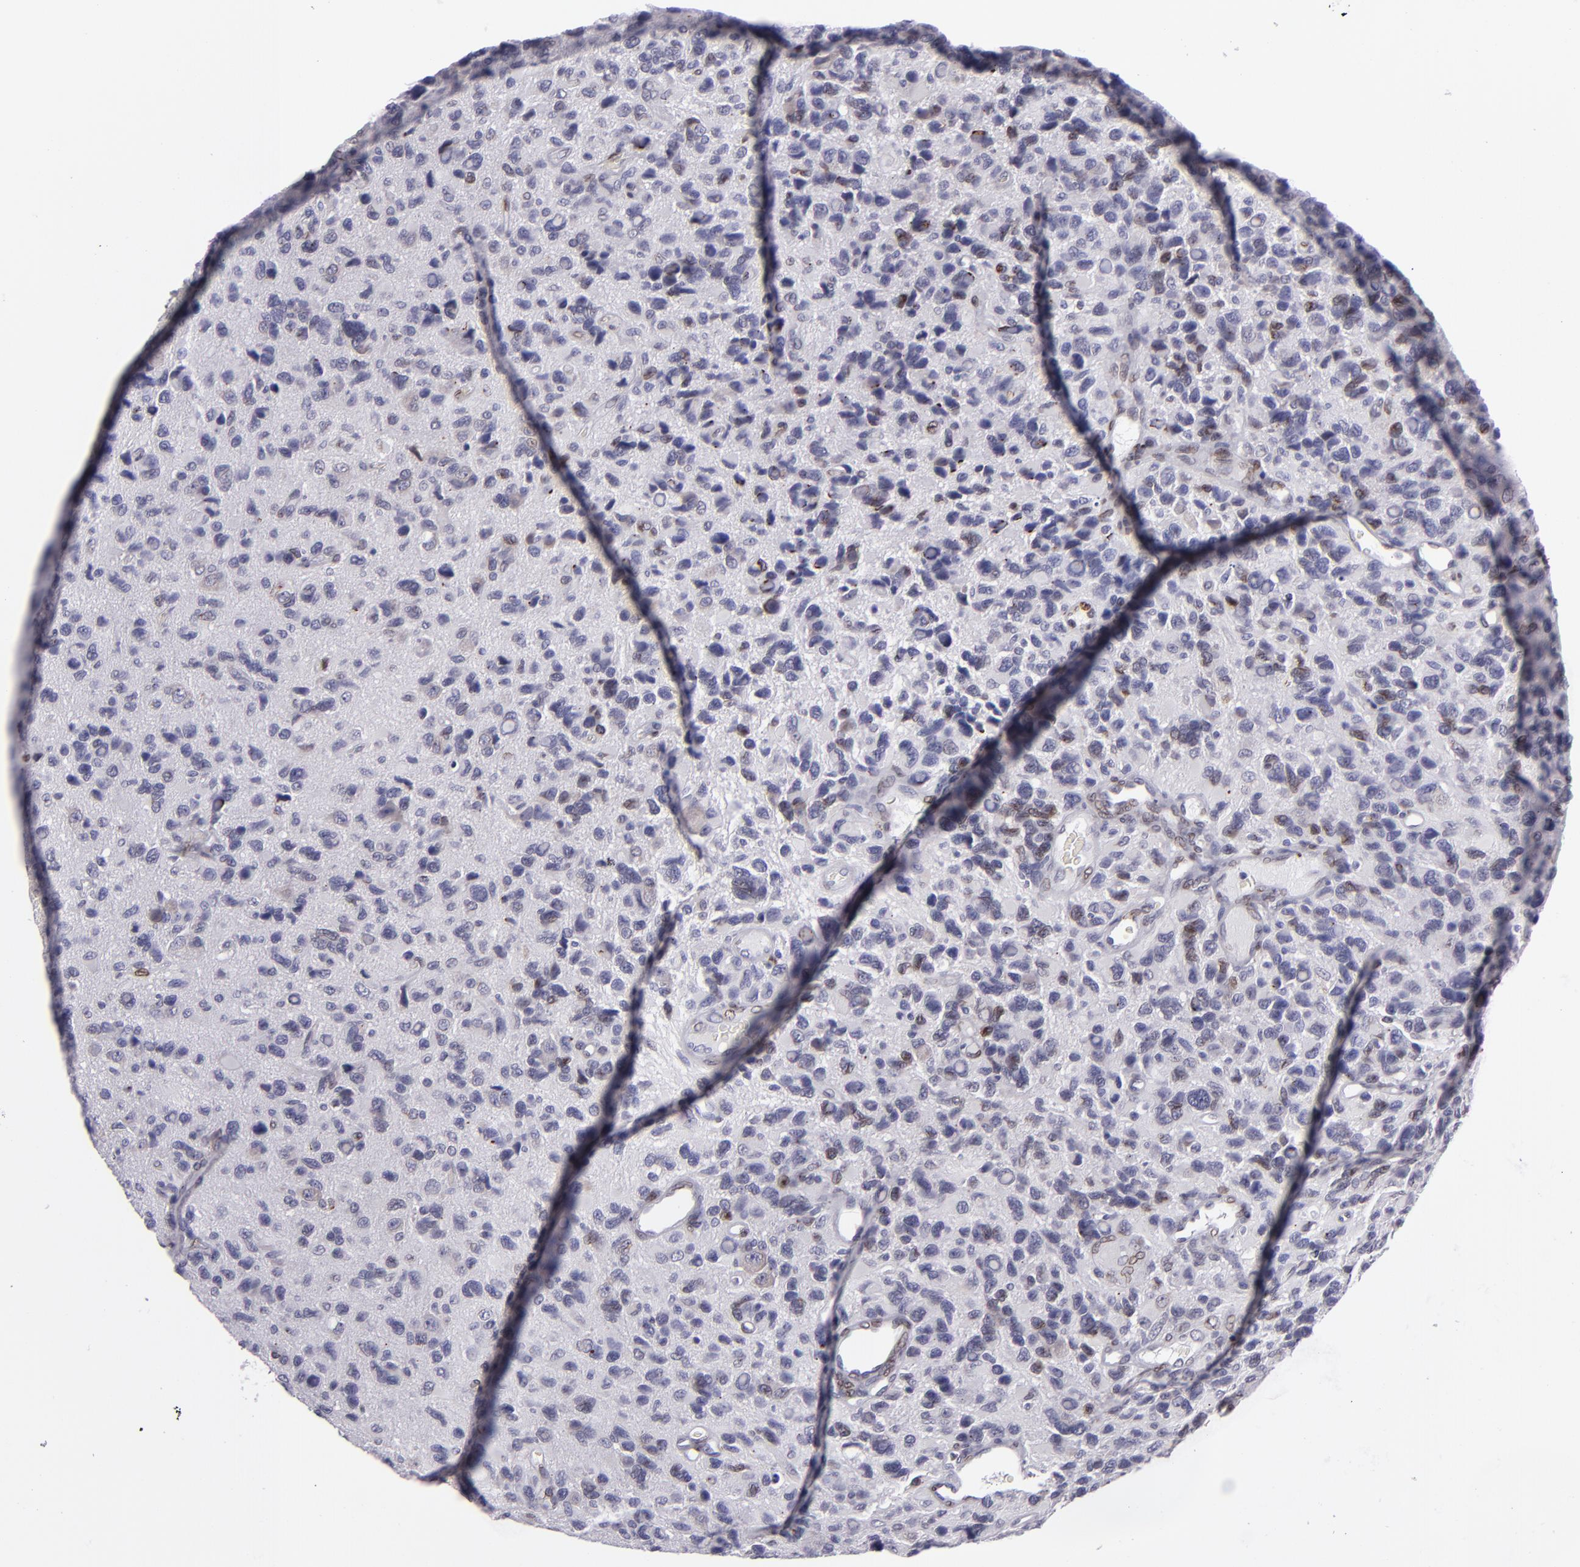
{"staining": {"intensity": "moderate", "quantity": "<25%", "location": "nuclear"}, "tissue": "glioma", "cell_type": "Tumor cells", "image_type": "cancer", "snomed": [{"axis": "morphology", "description": "Glioma, malignant, High grade"}, {"axis": "topography", "description": "Brain"}], "caption": "Malignant high-grade glioma stained for a protein (brown) demonstrates moderate nuclear positive staining in about <25% of tumor cells.", "gene": "EMD", "patient": {"sex": "male", "age": 77}}